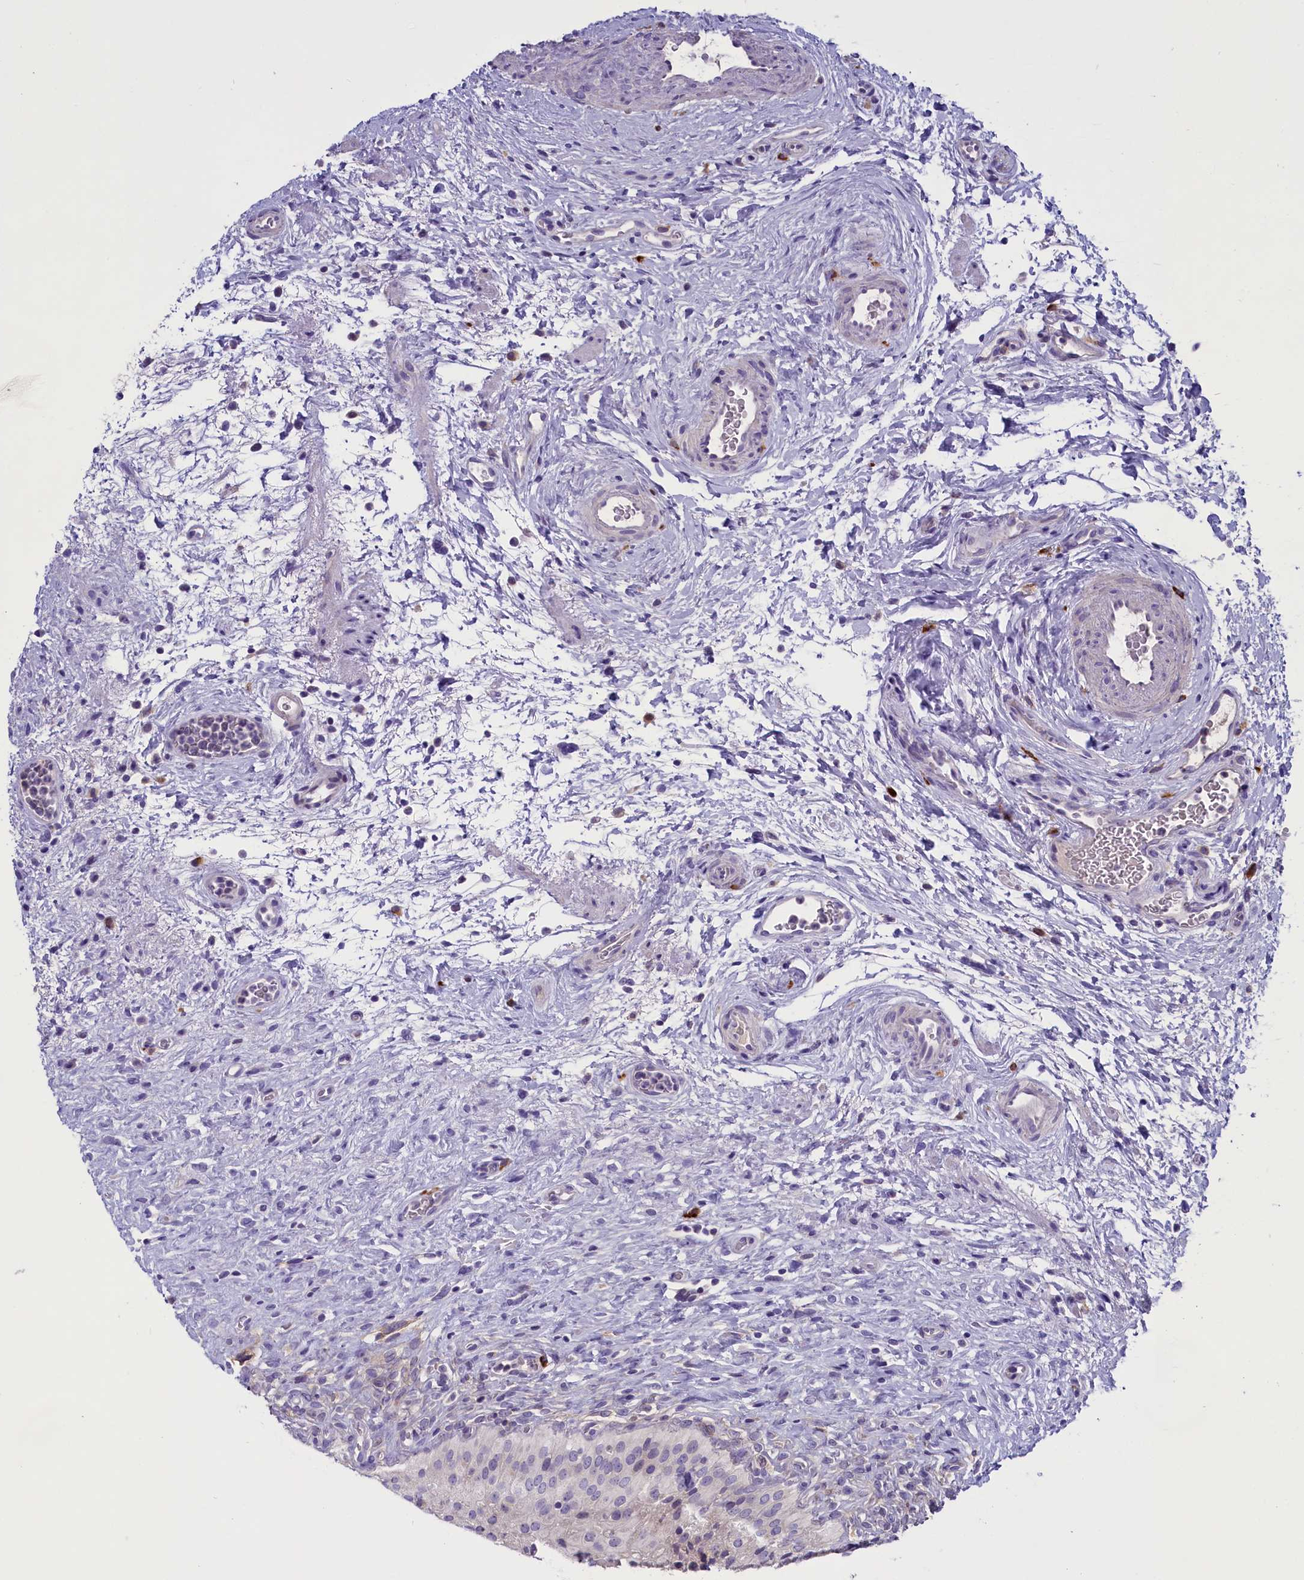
{"staining": {"intensity": "weak", "quantity": "25%-75%", "location": "cytoplasmic/membranous"}, "tissue": "urinary bladder", "cell_type": "Urothelial cells", "image_type": "normal", "snomed": [{"axis": "morphology", "description": "Normal tissue, NOS"}, {"axis": "morphology", "description": "Urothelial carcinoma, High grade"}, {"axis": "topography", "description": "Urinary bladder"}], "caption": "Urinary bladder stained with a brown dye exhibits weak cytoplasmic/membranous positive staining in approximately 25%-75% of urothelial cells.", "gene": "ENPP6", "patient": {"sex": "male", "age": 46}}